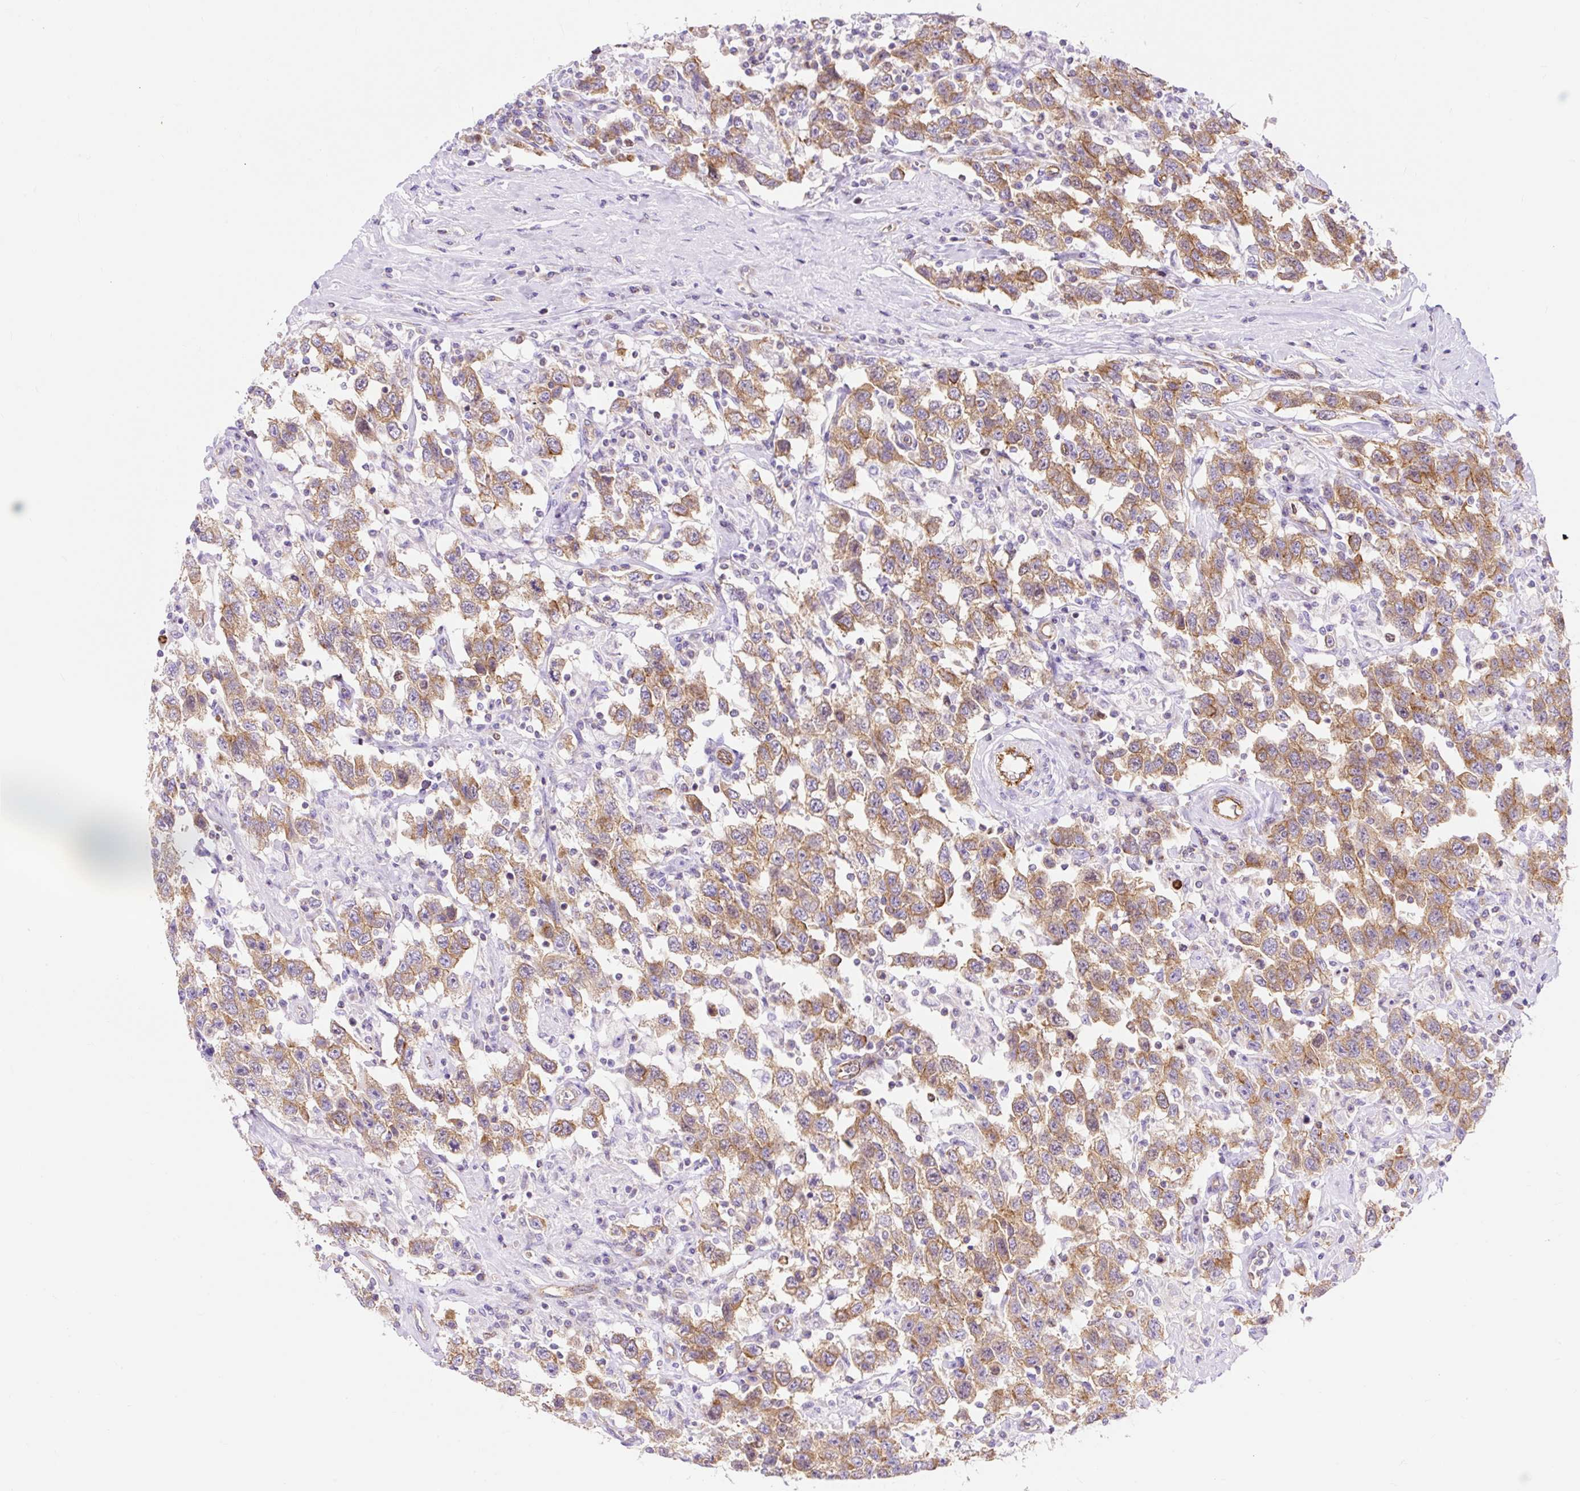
{"staining": {"intensity": "moderate", "quantity": ">75%", "location": "cytoplasmic/membranous"}, "tissue": "testis cancer", "cell_type": "Tumor cells", "image_type": "cancer", "snomed": [{"axis": "morphology", "description": "Seminoma, NOS"}, {"axis": "topography", "description": "Testis"}], "caption": "High-magnification brightfield microscopy of testis cancer stained with DAB (3,3'-diaminobenzidine) (brown) and counterstained with hematoxylin (blue). tumor cells exhibit moderate cytoplasmic/membranous positivity is appreciated in approximately>75% of cells.", "gene": "HIP1R", "patient": {"sex": "male", "age": 41}}